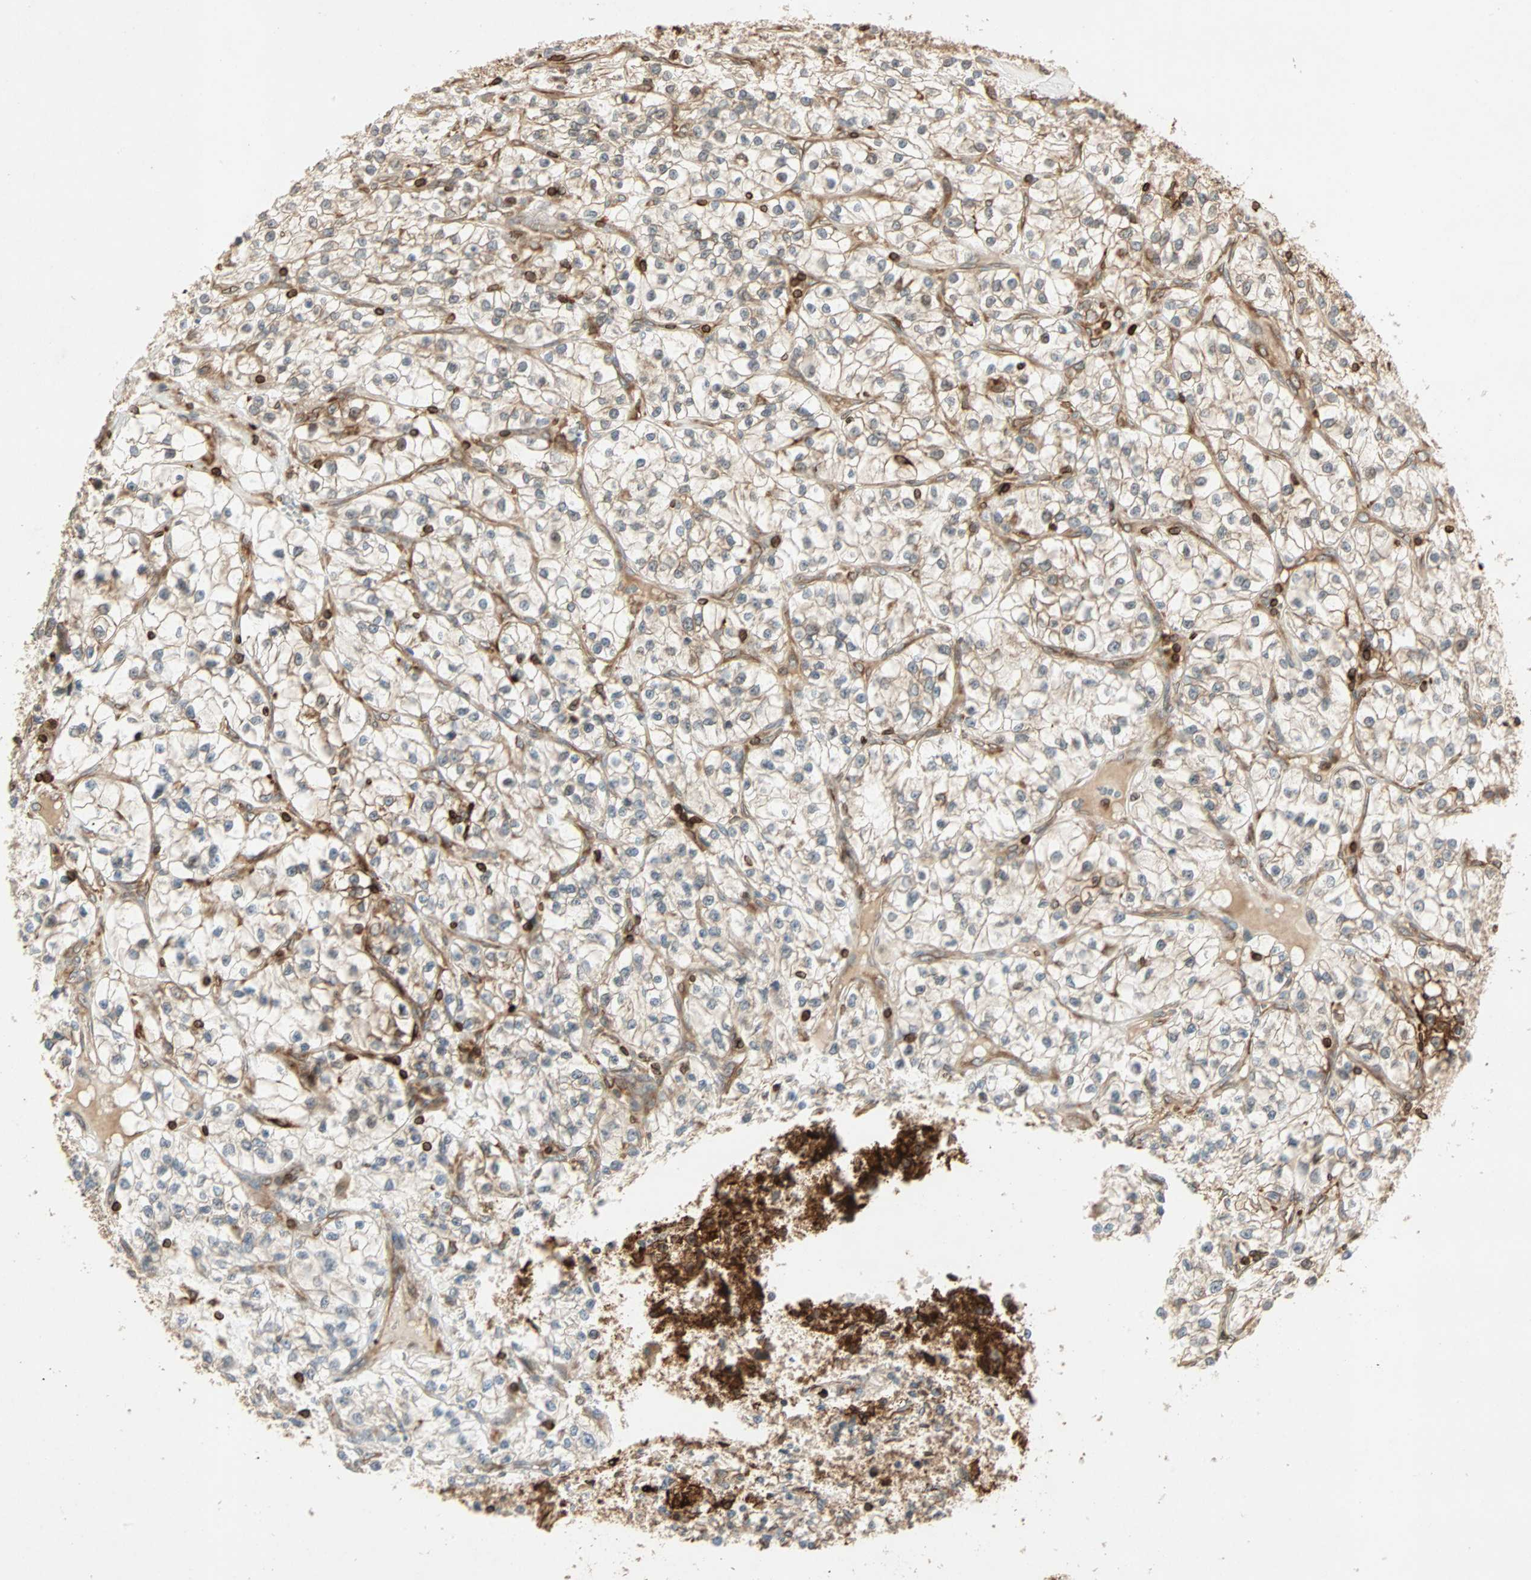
{"staining": {"intensity": "moderate", "quantity": ">75%", "location": "cytoplasmic/membranous"}, "tissue": "renal cancer", "cell_type": "Tumor cells", "image_type": "cancer", "snomed": [{"axis": "morphology", "description": "Adenocarcinoma, NOS"}, {"axis": "topography", "description": "Kidney"}], "caption": "The image reveals staining of renal cancer, revealing moderate cytoplasmic/membranous protein staining (brown color) within tumor cells. The staining was performed using DAB (3,3'-diaminobenzidine), with brown indicating positive protein expression. Nuclei are stained blue with hematoxylin.", "gene": "TAPBP", "patient": {"sex": "female", "age": 57}}